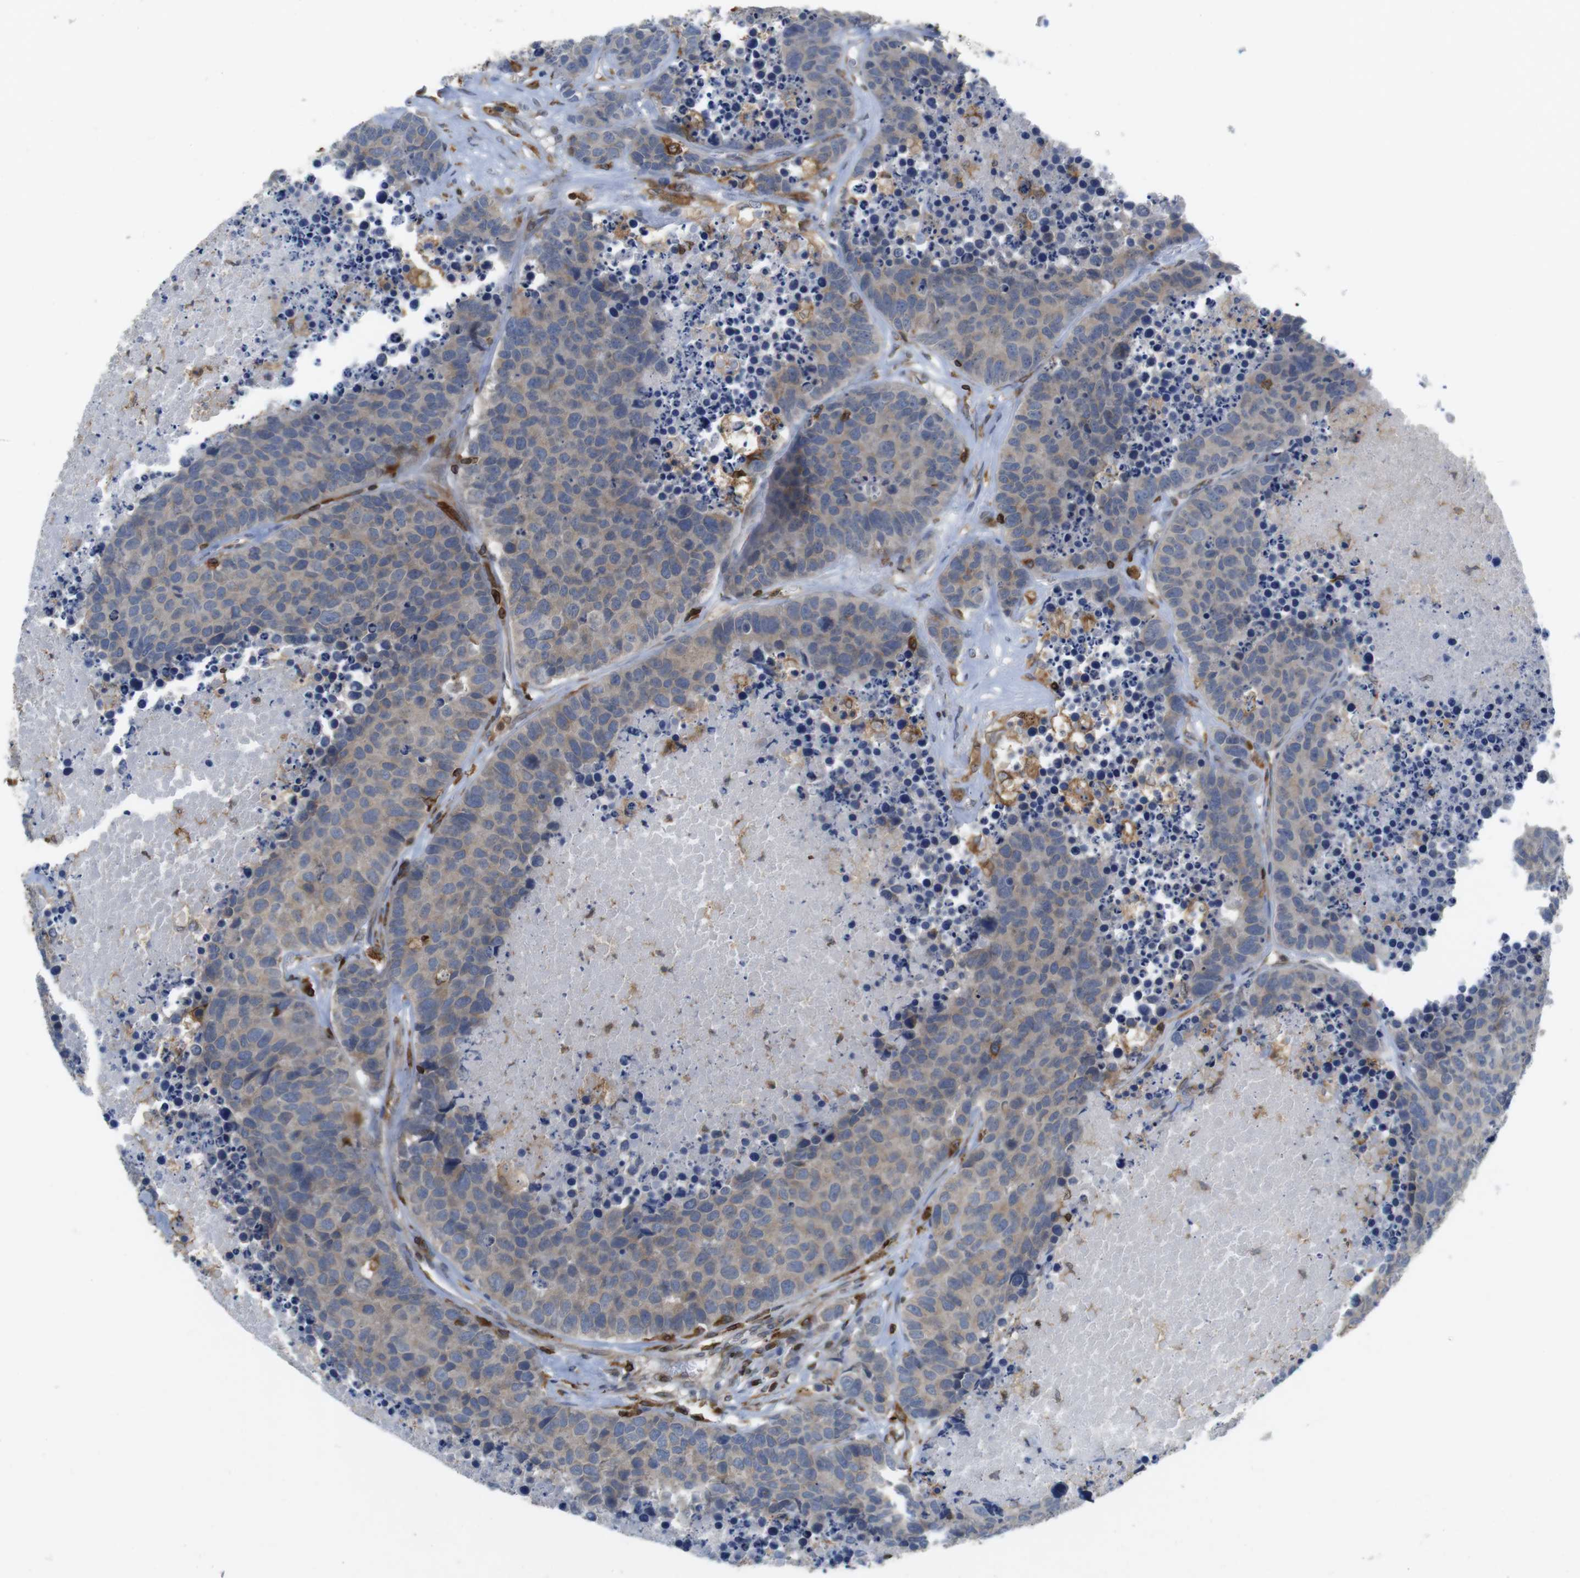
{"staining": {"intensity": "weak", "quantity": ">75%", "location": "cytoplasmic/membranous"}, "tissue": "carcinoid", "cell_type": "Tumor cells", "image_type": "cancer", "snomed": [{"axis": "morphology", "description": "Carcinoid, malignant, NOS"}, {"axis": "topography", "description": "Lung"}], "caption": "Approximately >75% of tumor cells in human carcinoid exhibit weak cytoplasmic/membranous protein expression as visualized by brown immunohistochemical staining.", "gene": "ARL6IP5", "patient": {"sex": "male", "age": 60}}